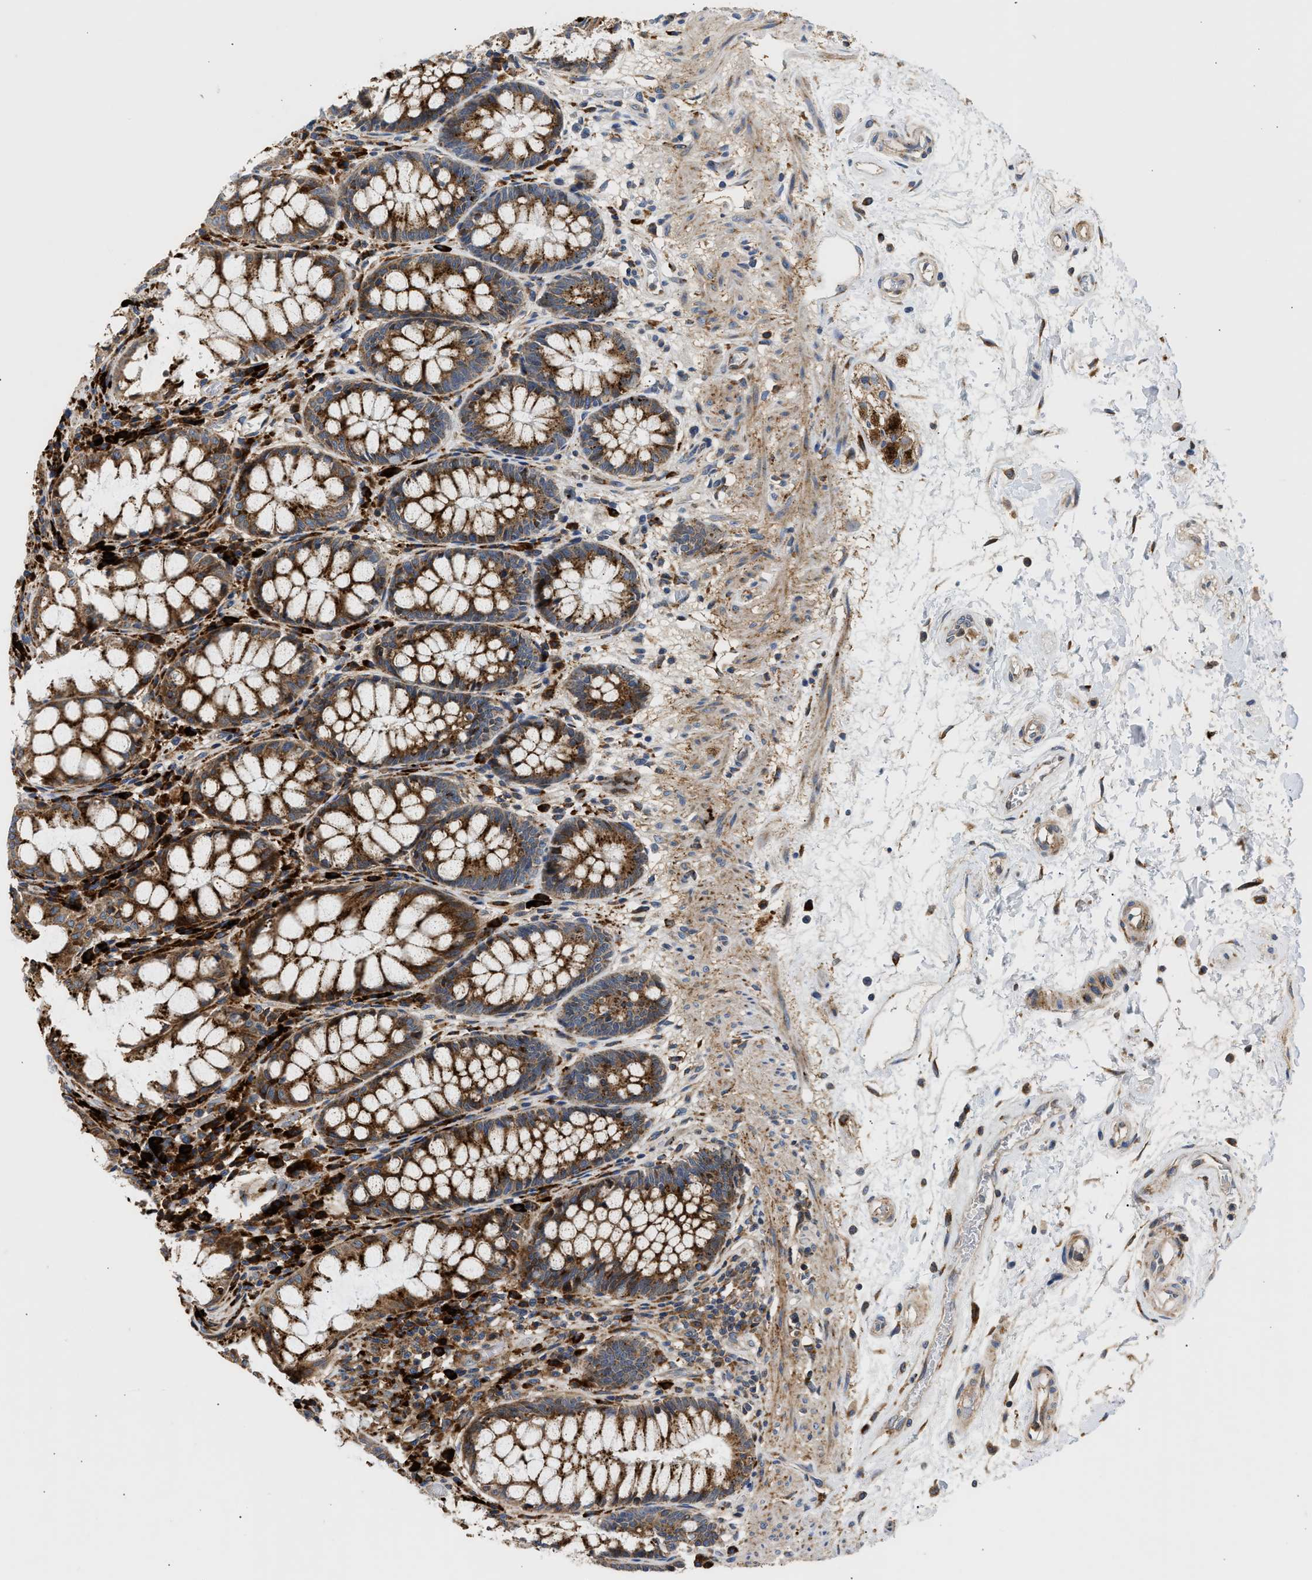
{"staining": {"intensity": "strong", "quantity": ">75%", "location": "cytoplasmic/membranous"}, "tissue": "rectum", "cell_type": "Glandular cells", "image_type": "normal", "snomed": [{"axis": "morphology", "description": "Normal tissue, NOS"}, {"axis": "topography", "description": "Rectum"}], "caption": "Immunohistochemical staining of unremarkable human rectum exhibits strong cytoplasmic/membranous protein staining in approximately >75% of glandular cells.", "gene": "AMZ1", "patient": {"sex": "male", "age": 64}}